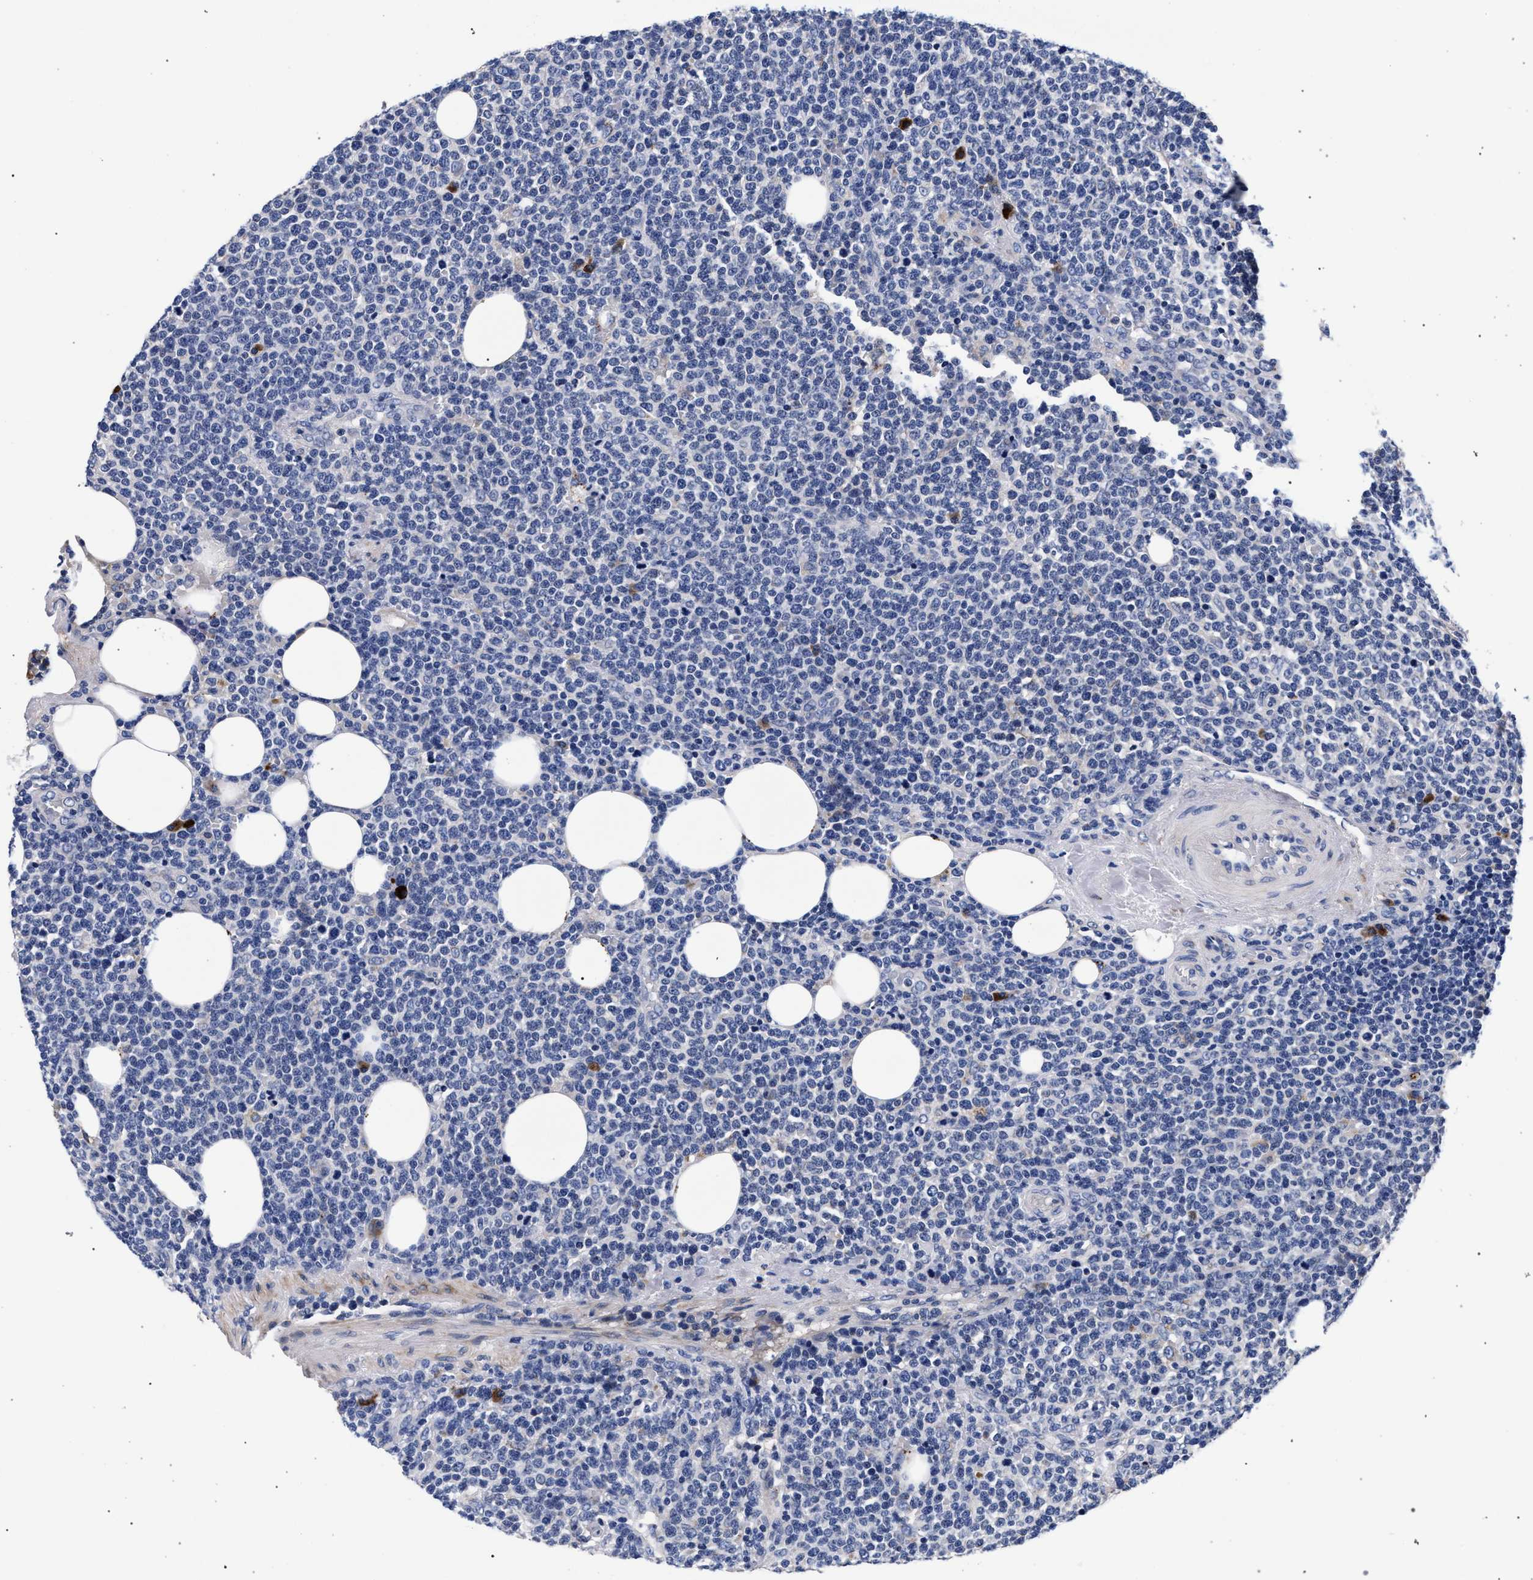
{"staining": {"intensity": "negative", "quantity": "none", "location": "none"}, "tissue": "lymphoma", "cell_type": "Tumor cells", "image_type": "cancer", "snomed": [{"axis": "morphology", "description": "Malignant lymphoma, non-Hodgkin's type, High grade"}, {"axis": "topography", "description": "Lymph node"}], "caption": "Micrograph shows no significant protein staining in tumor cells of high-grade malignant lymphoma, non-Hodgkin's type. (DAB immunohistochemistry, high magnification).", "gene": "ACOX1", "patient": {"sex": "male", "age": 61}}